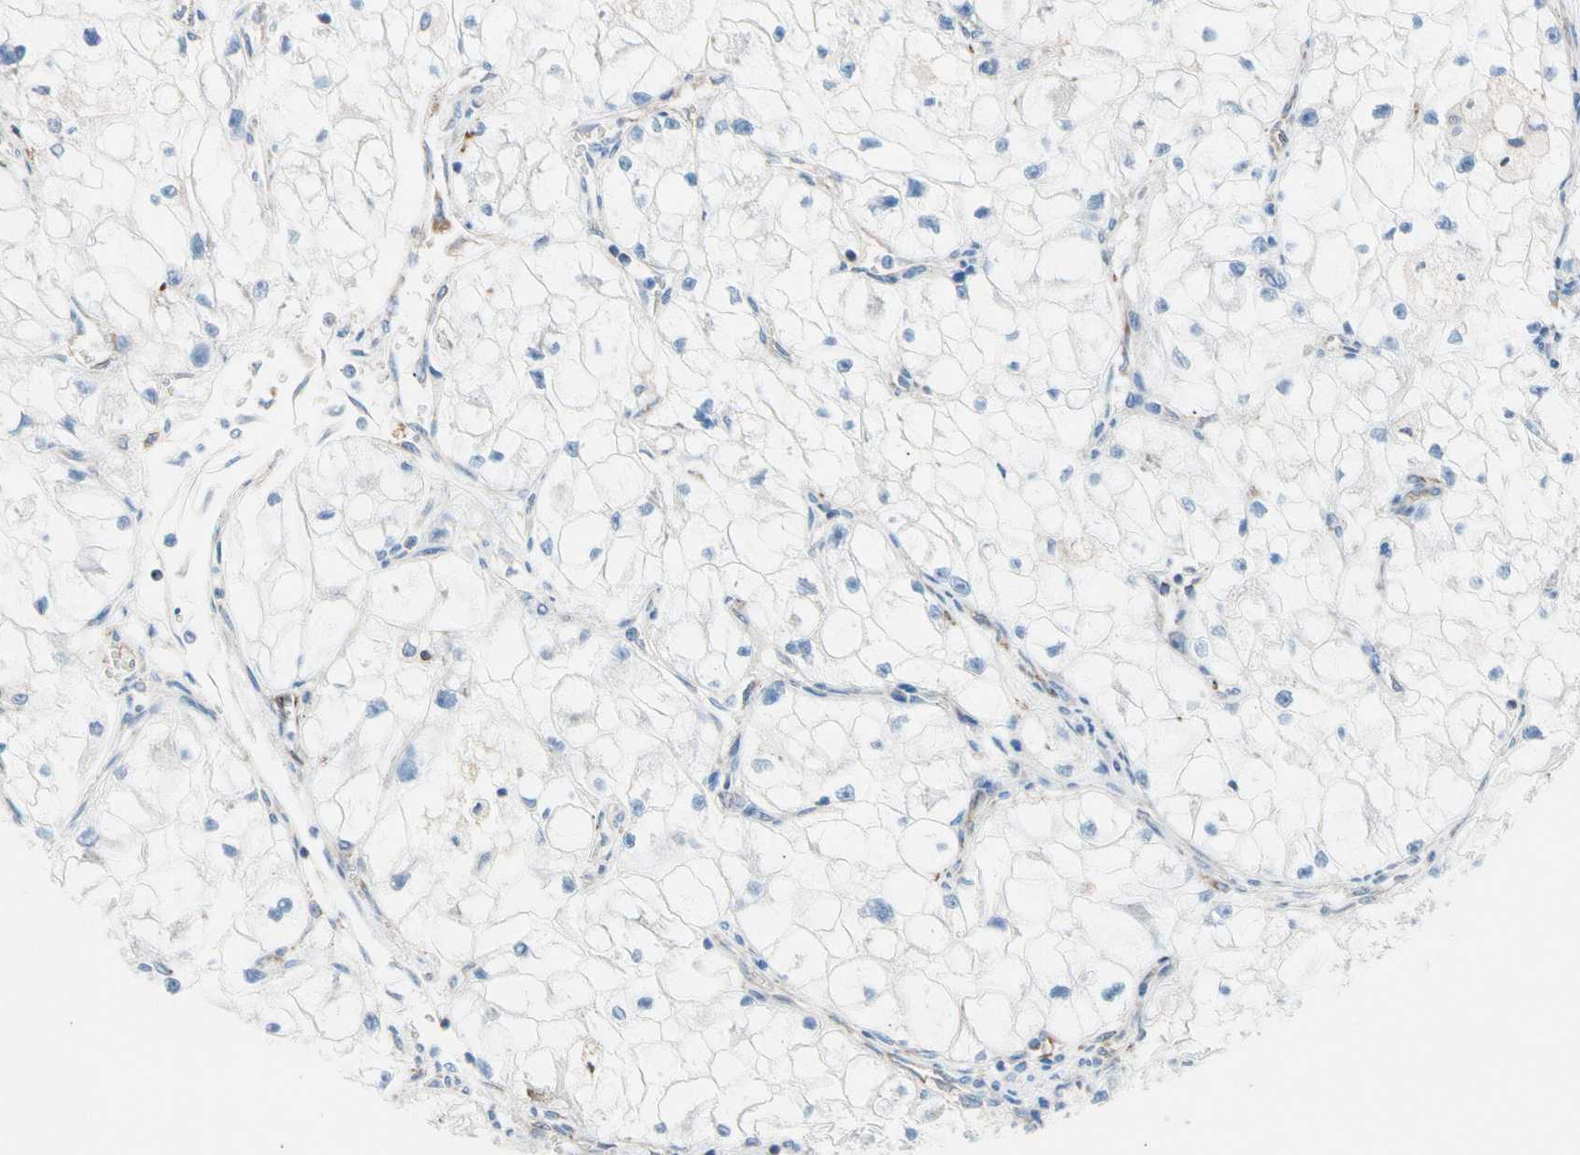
{"staining": {"intensity": "negative", "quantity": "none", "location": "none"}, "tissue": "renal cancer", "cell_type": "Tumor cells", "image_type": "cancer", "snomed": [{"axis": "morphology", "description": "Adenocarcinoma, NOS"}, {"axis": "topography", "description": "Kidney"}], "caption": "Human renal cancer stained for a protein using immunohistochemistry shows no positivity in tumor cells.", "gene": "HK1", "patient": {"sex": "female", "age": 70}}